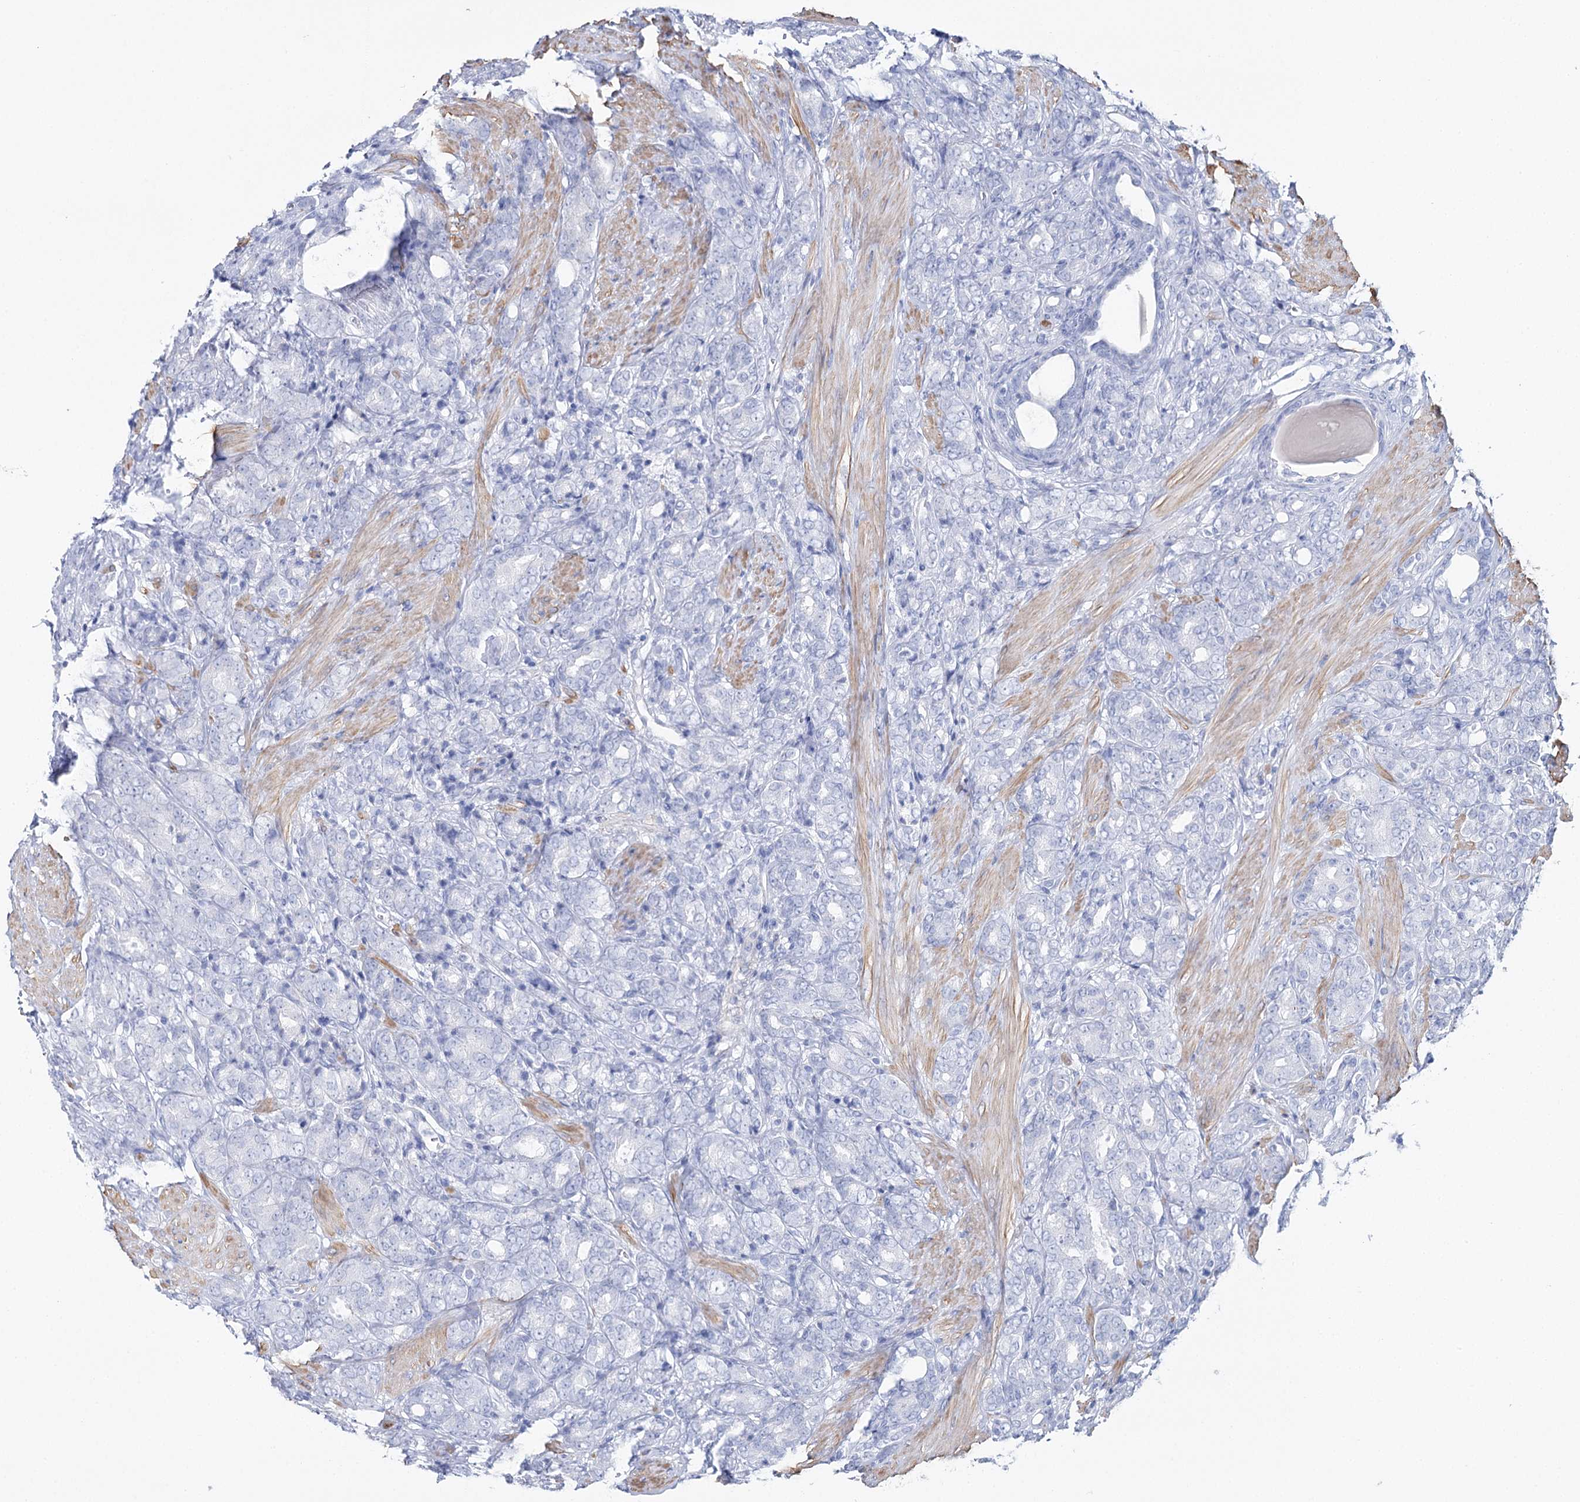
{"staining": {"intensity": "negative", "quantity": "none", "location": "none"}, "tissue": "prostate cancer", "cell_type": "Tumor cells", "image_type": "cancer", "snomed": [{"axis": "morphology", "description": "Adenocarcinoma, High grade"}, {"axis": "topography", "description": "Prostate"}], "caption": "Immunohistochemical staining of prostate cancer reveals no significant positivity in tumor cells.", "gene": "CSN3", "patient": {"sex": "male", "age": 62}}